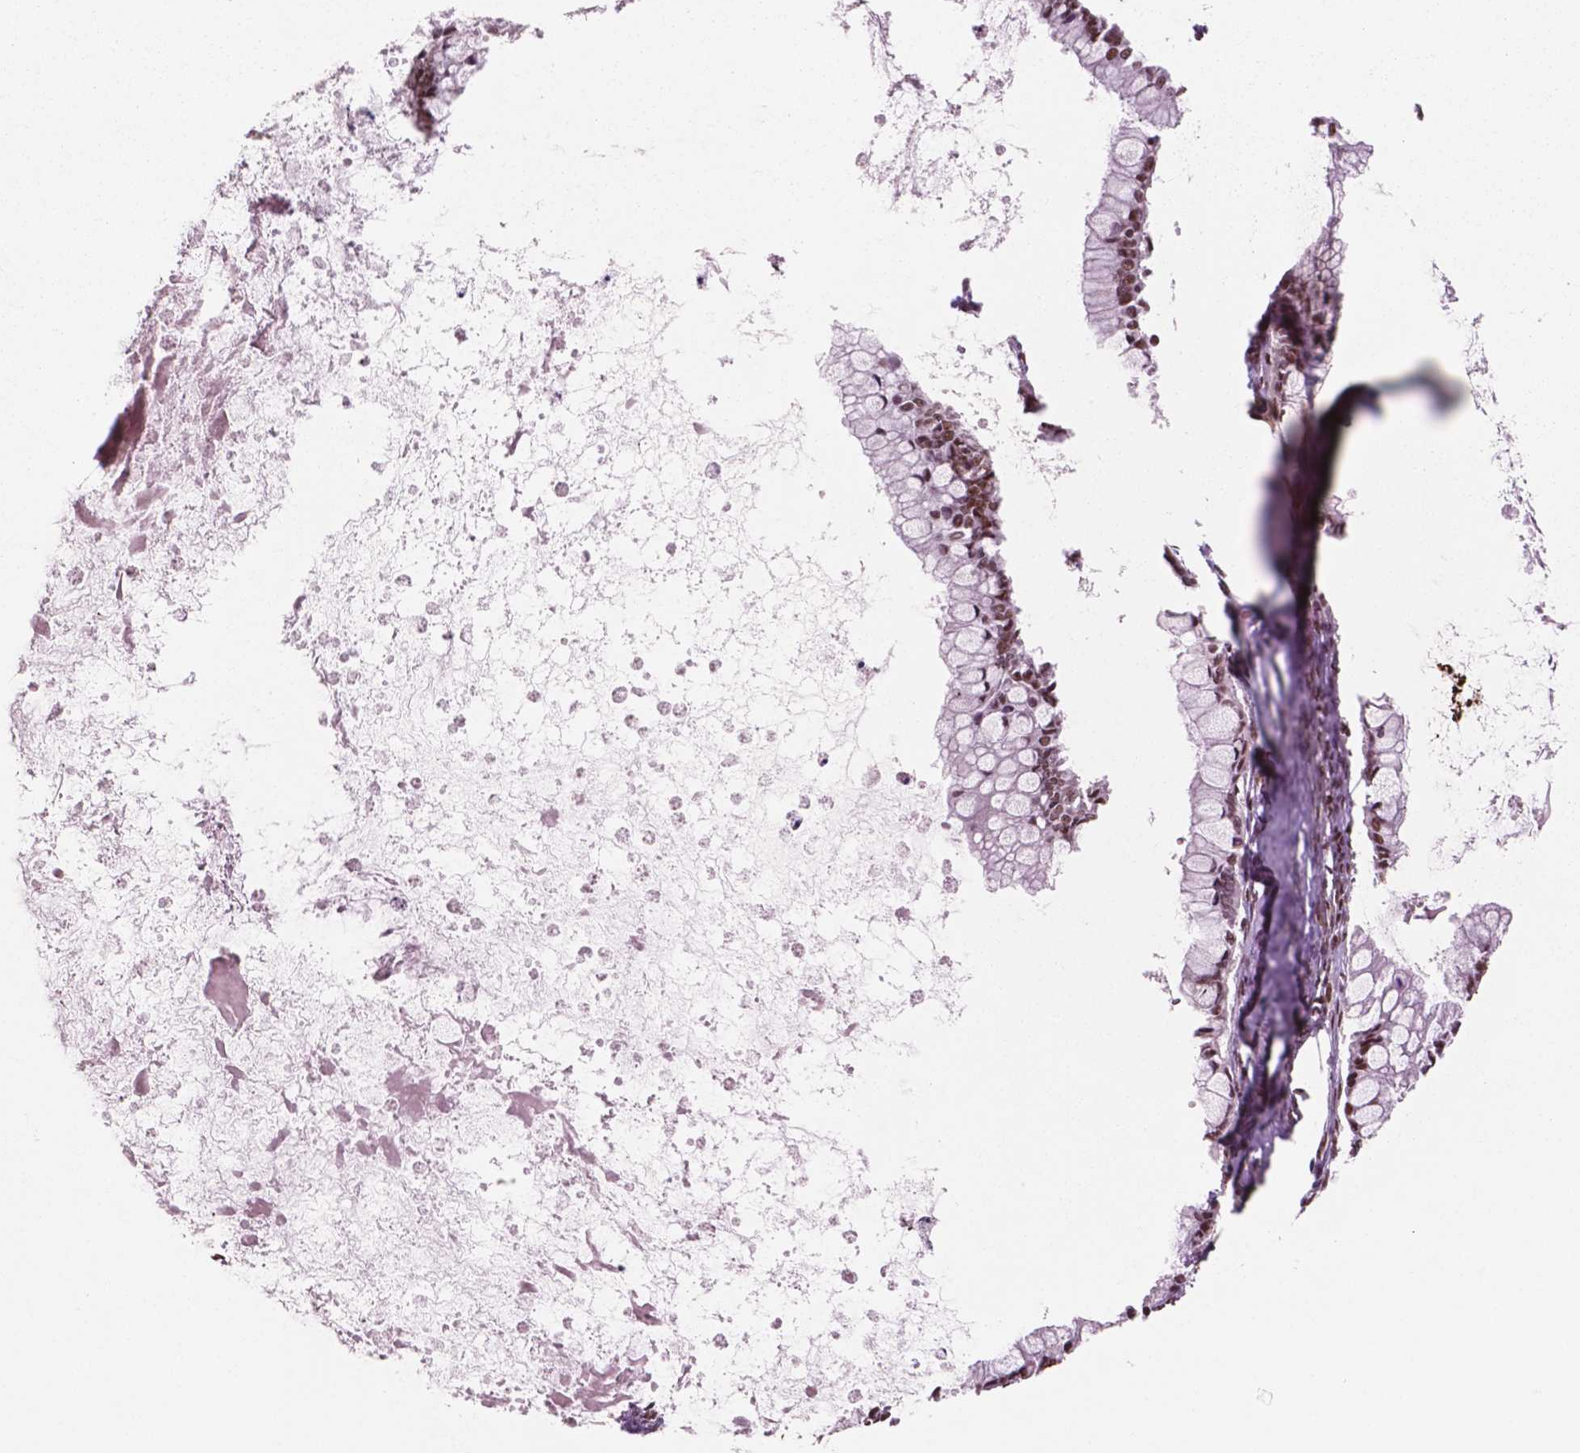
{"staining": {"intensity": "moderate", "quantity": ">75%", "location": "nuclear"}, "tissue": "ovarian cancer", "cell_type": "Tumor cells", "image_type": "cancer", "snomed": [{"axis": "morphology", "description": "Cystadenocarcinoma, mucinous, NOS"}, {"axis": "topography", "description": "Ovary"}], "caption": "Immunohistochemical staining of human ovarian cancer (mucinous cystadenocarcinoma) shows medium levels of moderate nuclear protein positivity in approximately >75% of tumor cells.", "gene": "POLR2E", "patient": {"sex": "female", "age": 67}}